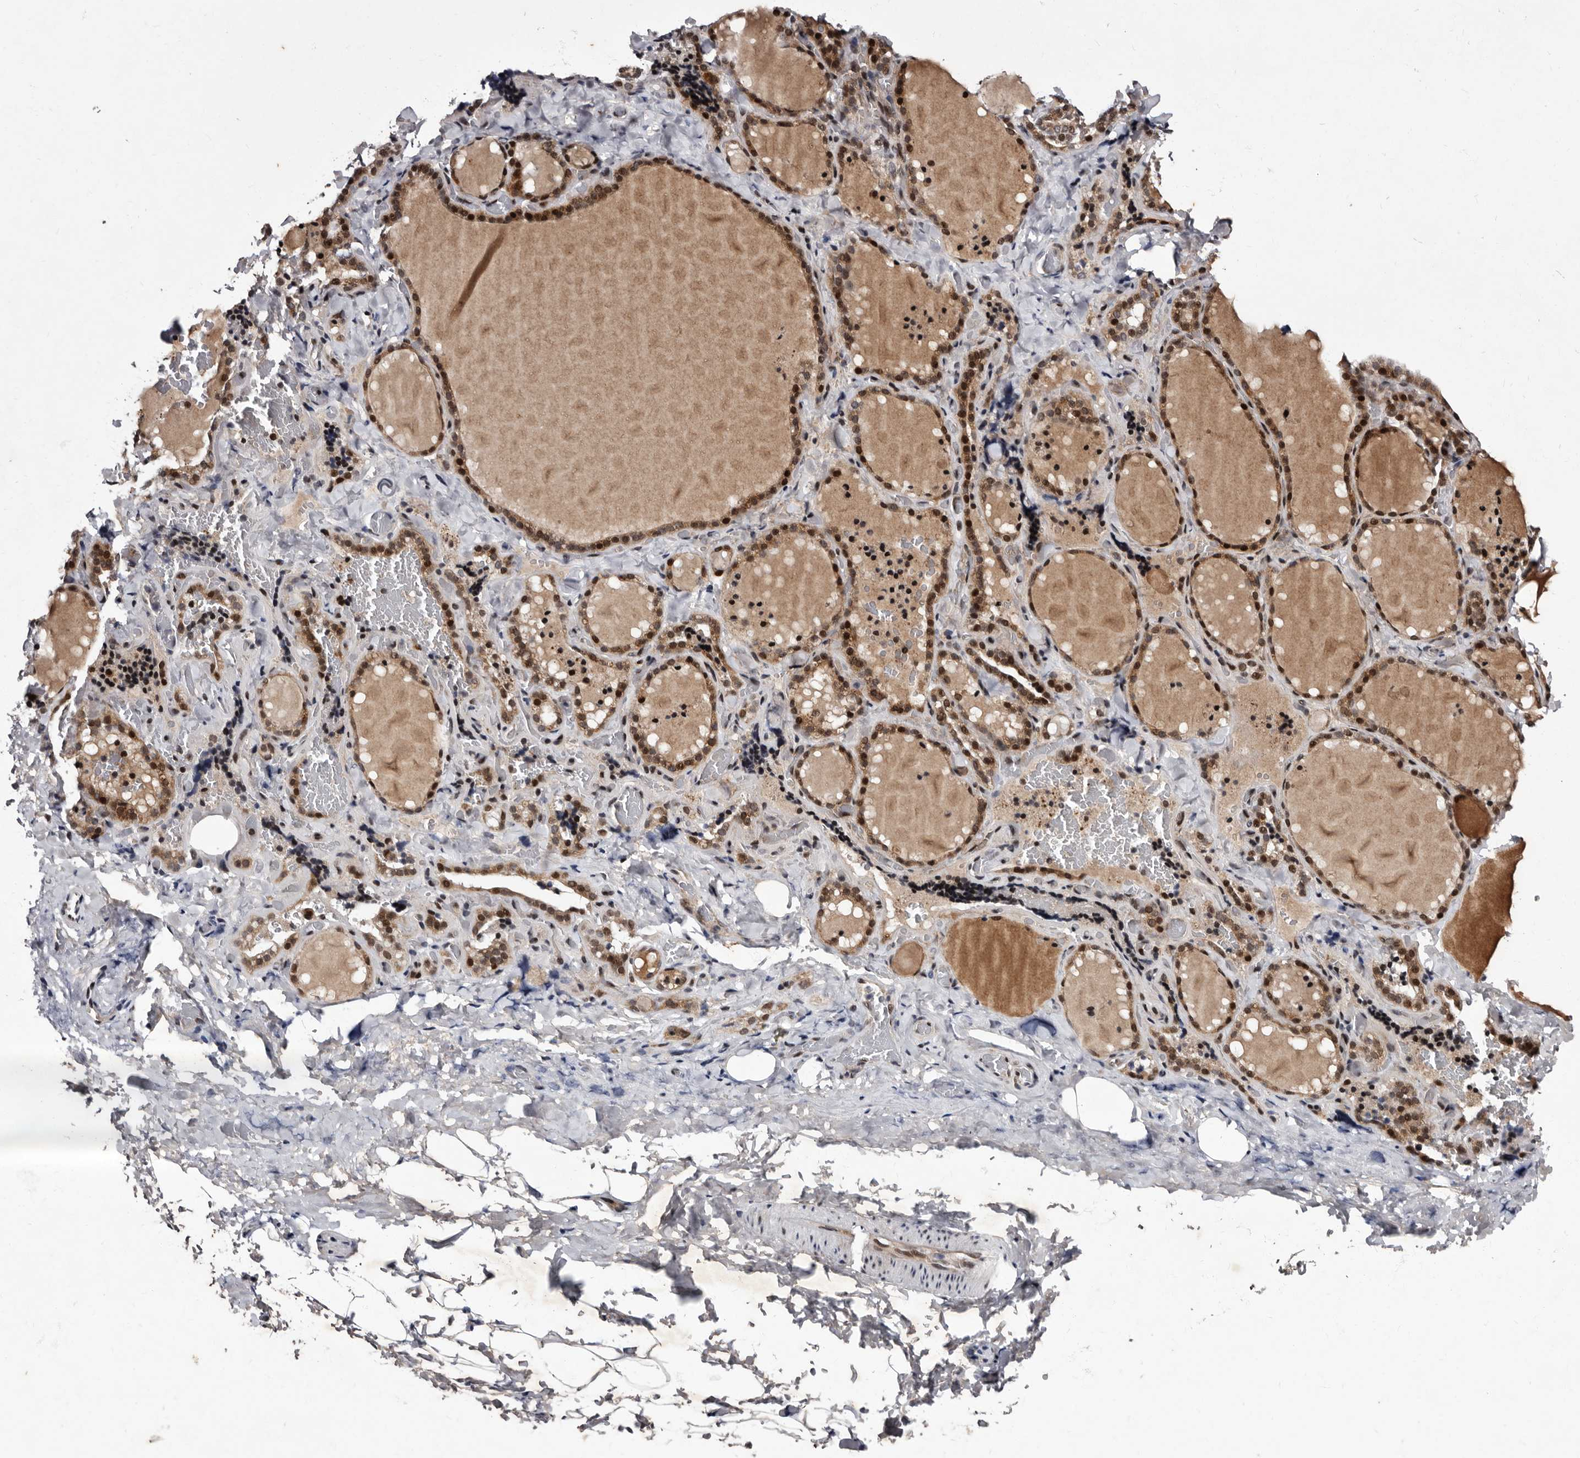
{"staining": {"intensity": "moderate", "quantity": ">75%", "location": "cytoplasmic/membranous,nuclear"}, "tissue": "thyroid gland", "cell_type": "Glandular cells", "image_type": "normal", "snomed": [{"axis": "morphology", "description": "Normal tissue, NOS"}, {"axis": "topography", "description": "Thyroid gland"}], "caption": "Protein expression analysis of normal thyroid gland shows moderate cytoplasmic/membranous,nuclear expression in about >75% of glandular cells.", "gene": "TNKS", "patient": {"sex": "female", "age": 22}}